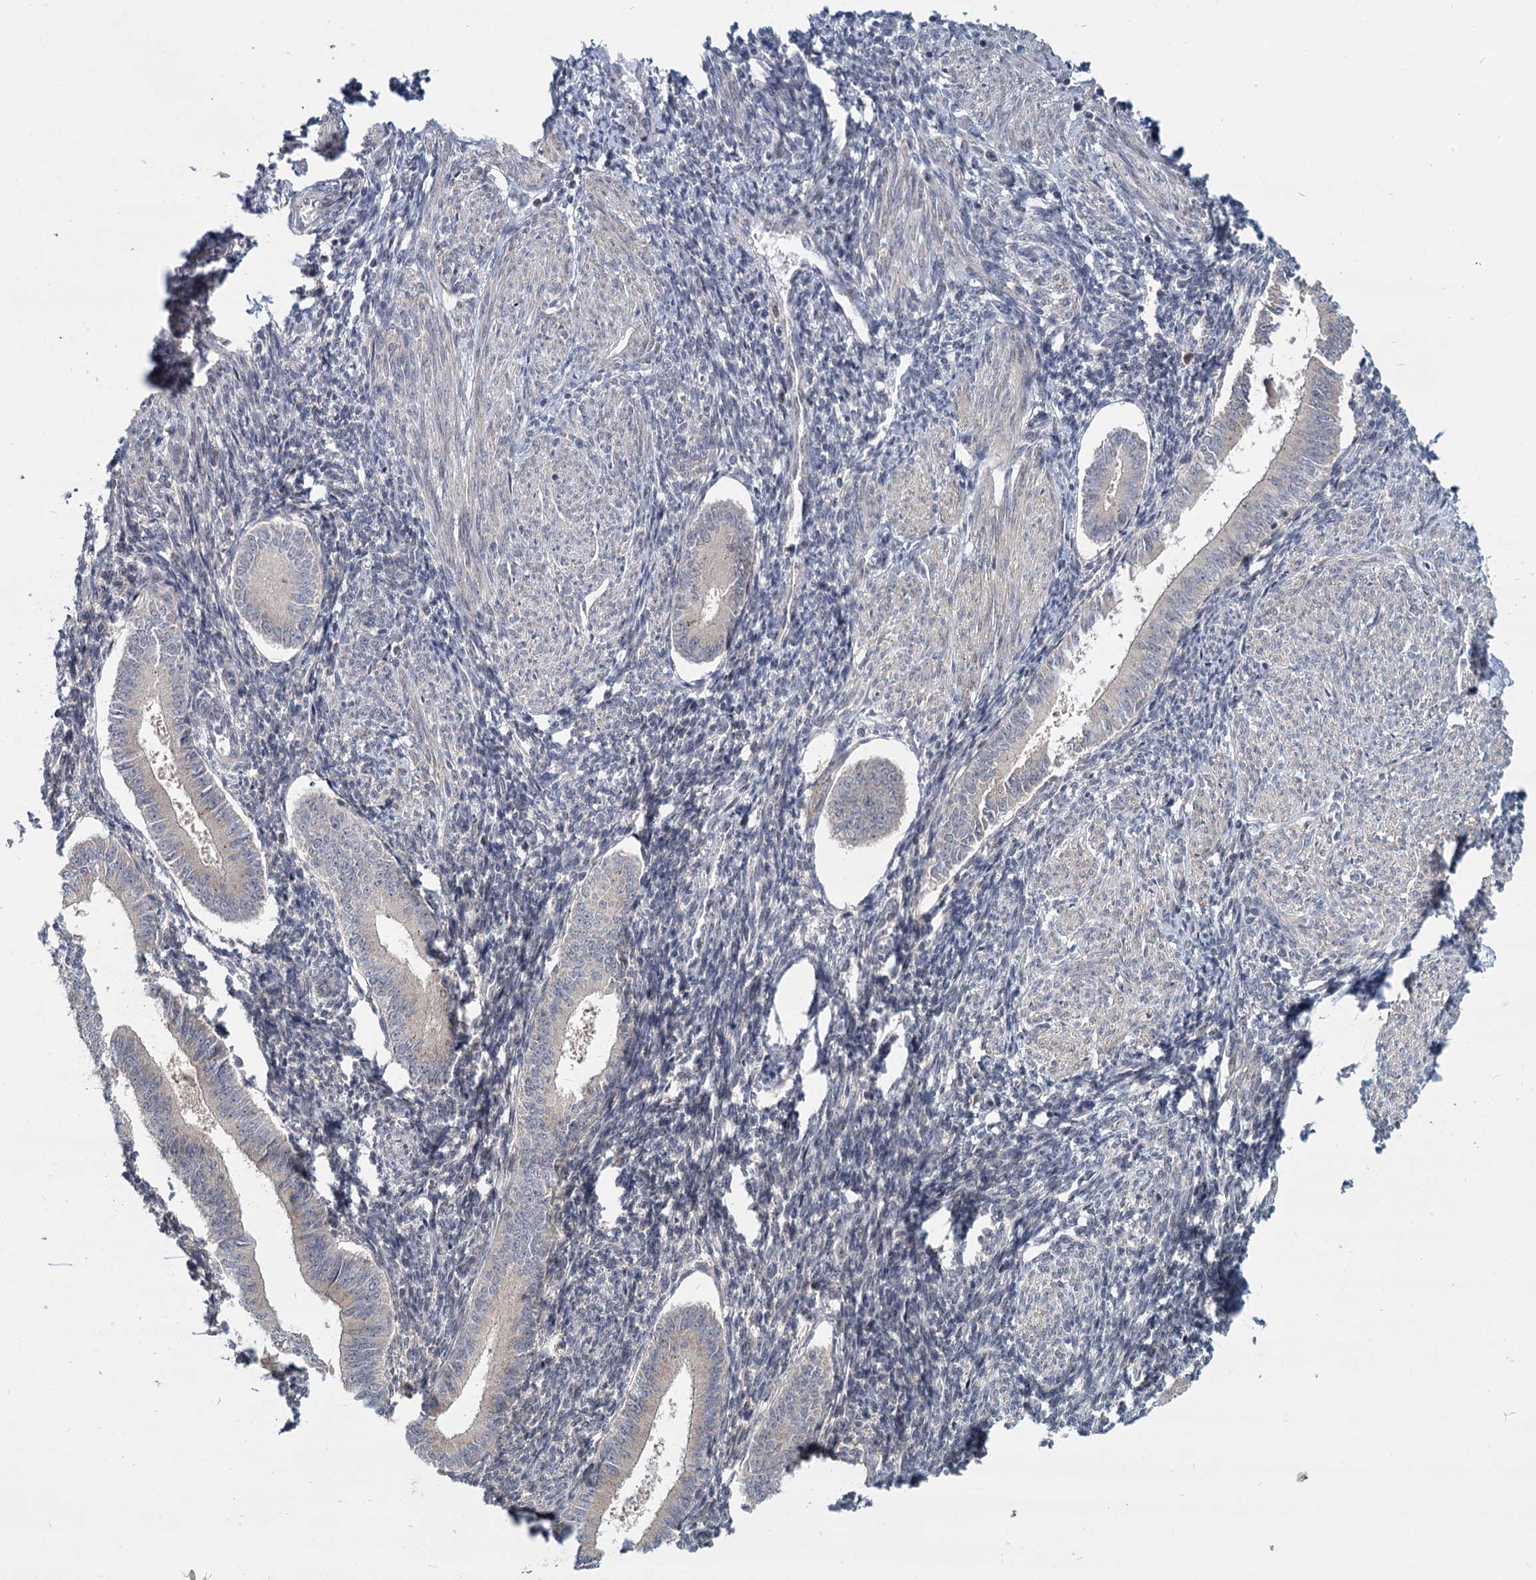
{"staining": {"intensity": "negative", "quantity": "none", "location": "none"}, "tissue": "endometrium", "cell_type": "Cells in endometrial stroma", "image_type": "normal", "snomed": [{"axis": "morphology", "description": "Normal tissue, NOS"}, {"axis": "topography", "description": "Uterus"}, {"axis": "topography", "description": "Endometrium"}], "caption": "Immunohistochemical staining of unremarkable human endometrium displays no significant positivity in cells in endometrial stroma. The staining was performed using DAB to visualize the protein expression in brown, while the nuclei were stained in blue with hematoxylin (Magnification: 20x).", "gene": "STAP1", "patient": {"sex": "female", "age": 48}}